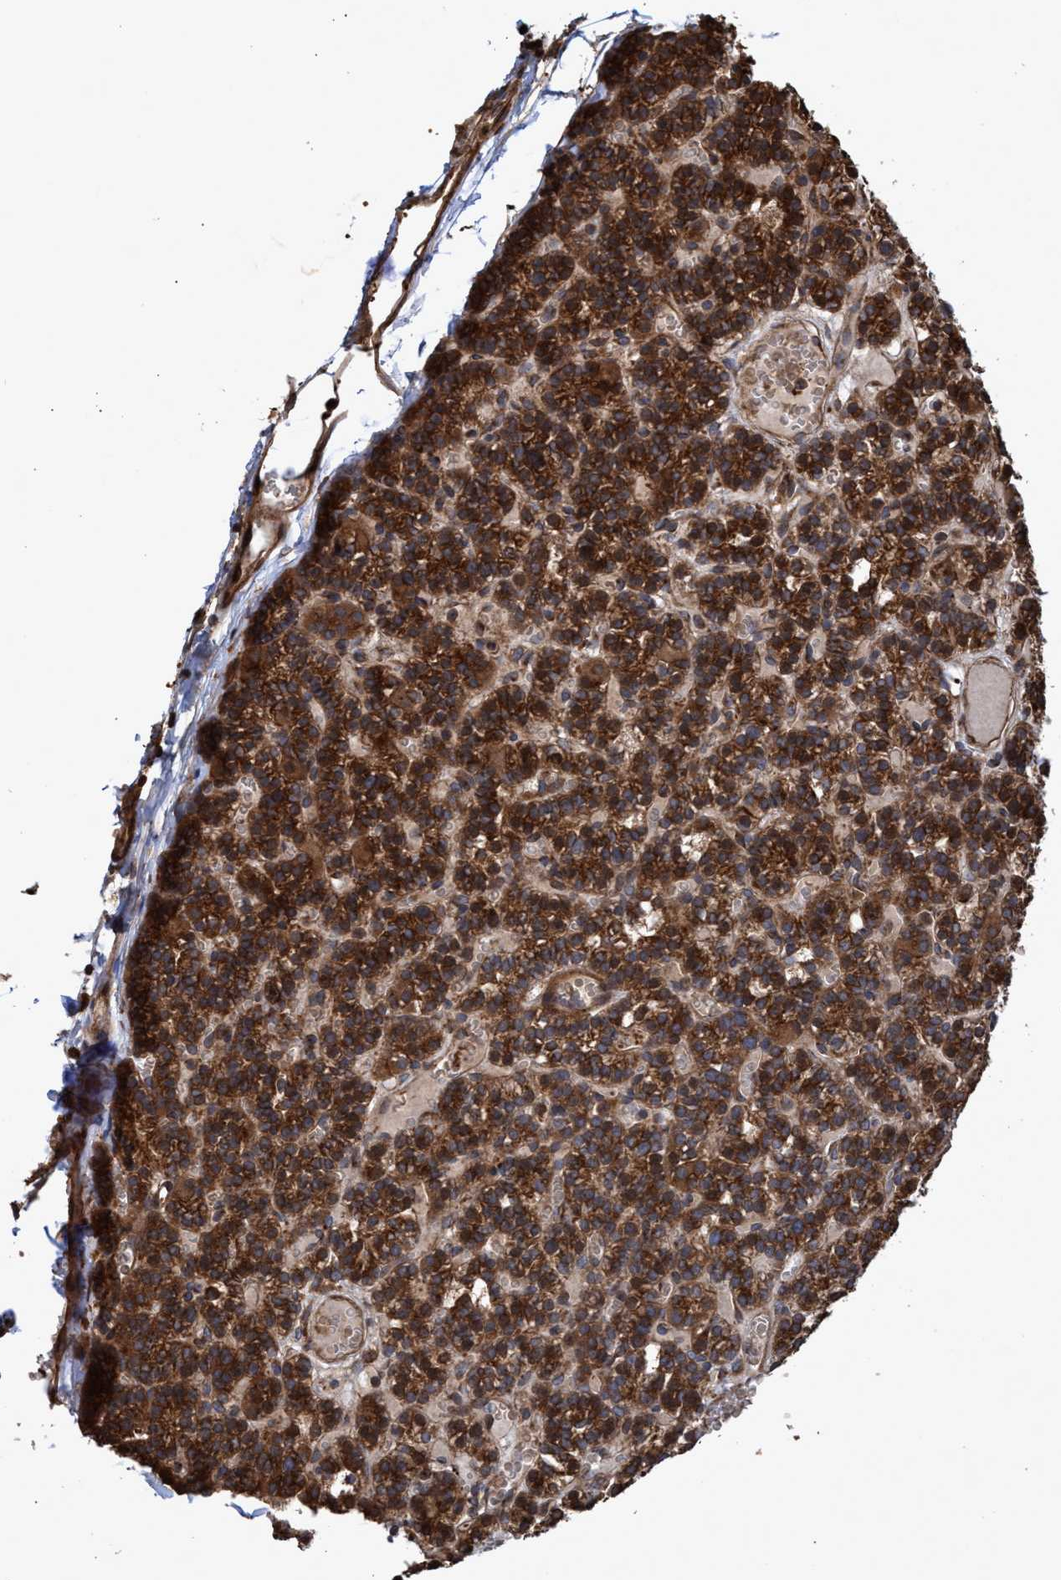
{"staining": {"intensity": "strong", "quantity": ">75%", "location": "cytoplasmic/membranous"}, "tissue": "parathyroid gland", "cell_type": "Glandular cells", "image_type": "normal", "snomed": [{"axis": "morphology", "description": "Normal tissue, NOS"}, {"axis": "morphology", "description": "Adenoma, NOS"}, {"axis": "topography", "description": "Parathyroid gland"}], "caption": "An IHC photomicrograph of normal tissue is shown. Protein staining in brown shows strong cytoplasmic/membranous positivity in parathyroid gland within glandular cells.", "gene": "CHMP6", "patient": {"sex": "female", "age": 58}}